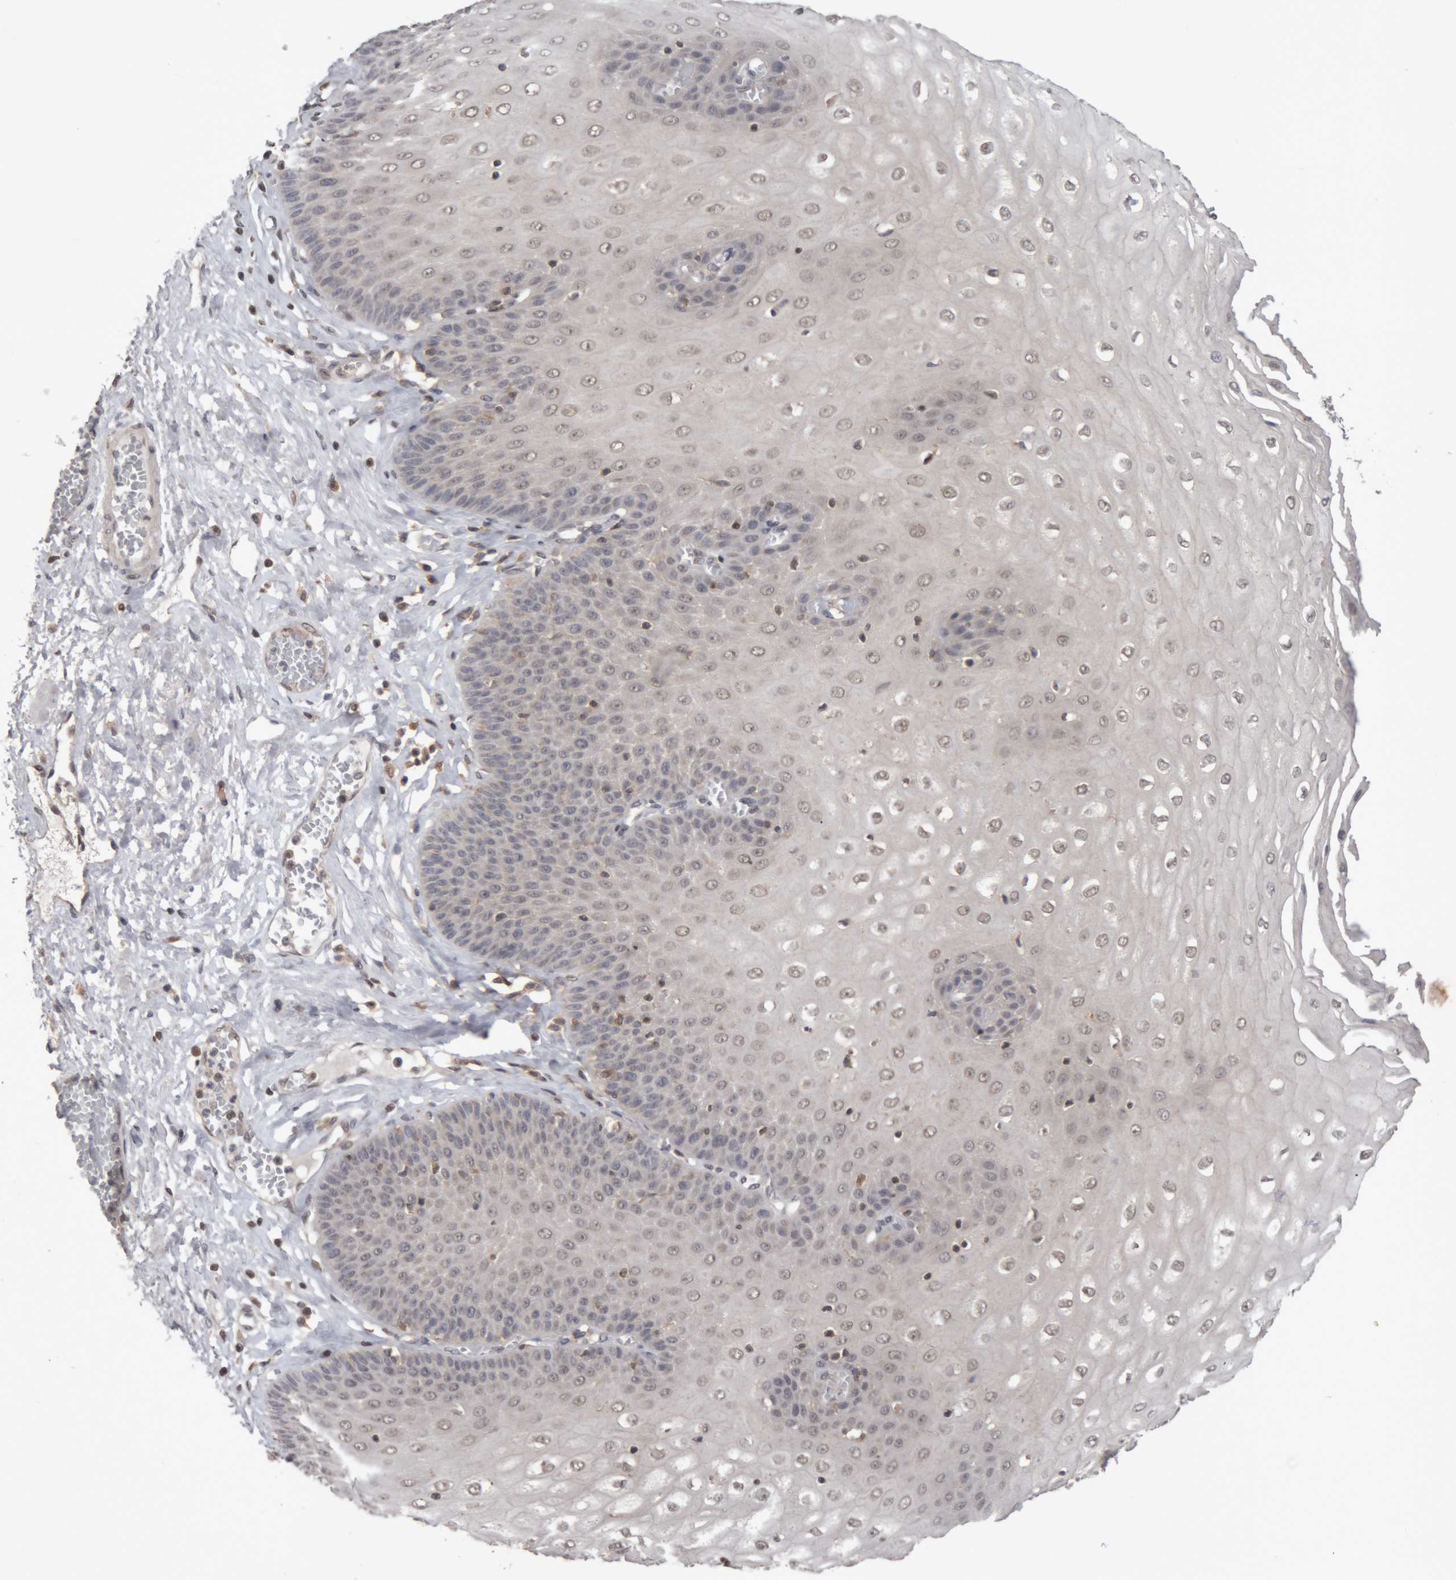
{"staining": {"intensity": "weak", "quantity": "25%-75%", "location": "nuclear"}, "tissue": "esophagus", "cell_type": "Squamous epithelial cells", "image_type": "normal", "snomed": [{"axis": "morphology", "description": "Normal tissue, NOS"}, {"axis": "topography", "description": "Esophagus"}], "caption": "Protein staining by immunohistochemistry (IHC) exhibits weak nuclear staining in about 25%-75% of squamous epithelial cells in benign esophagus. (Stains: DAB (3,3'-diaminobenzidine) in brown, nuclei in blue, Microscopy: brightfield microscopy at high magnification).", "gene": "NFATC2", "patient": {"sex": "male", "age": 60}}